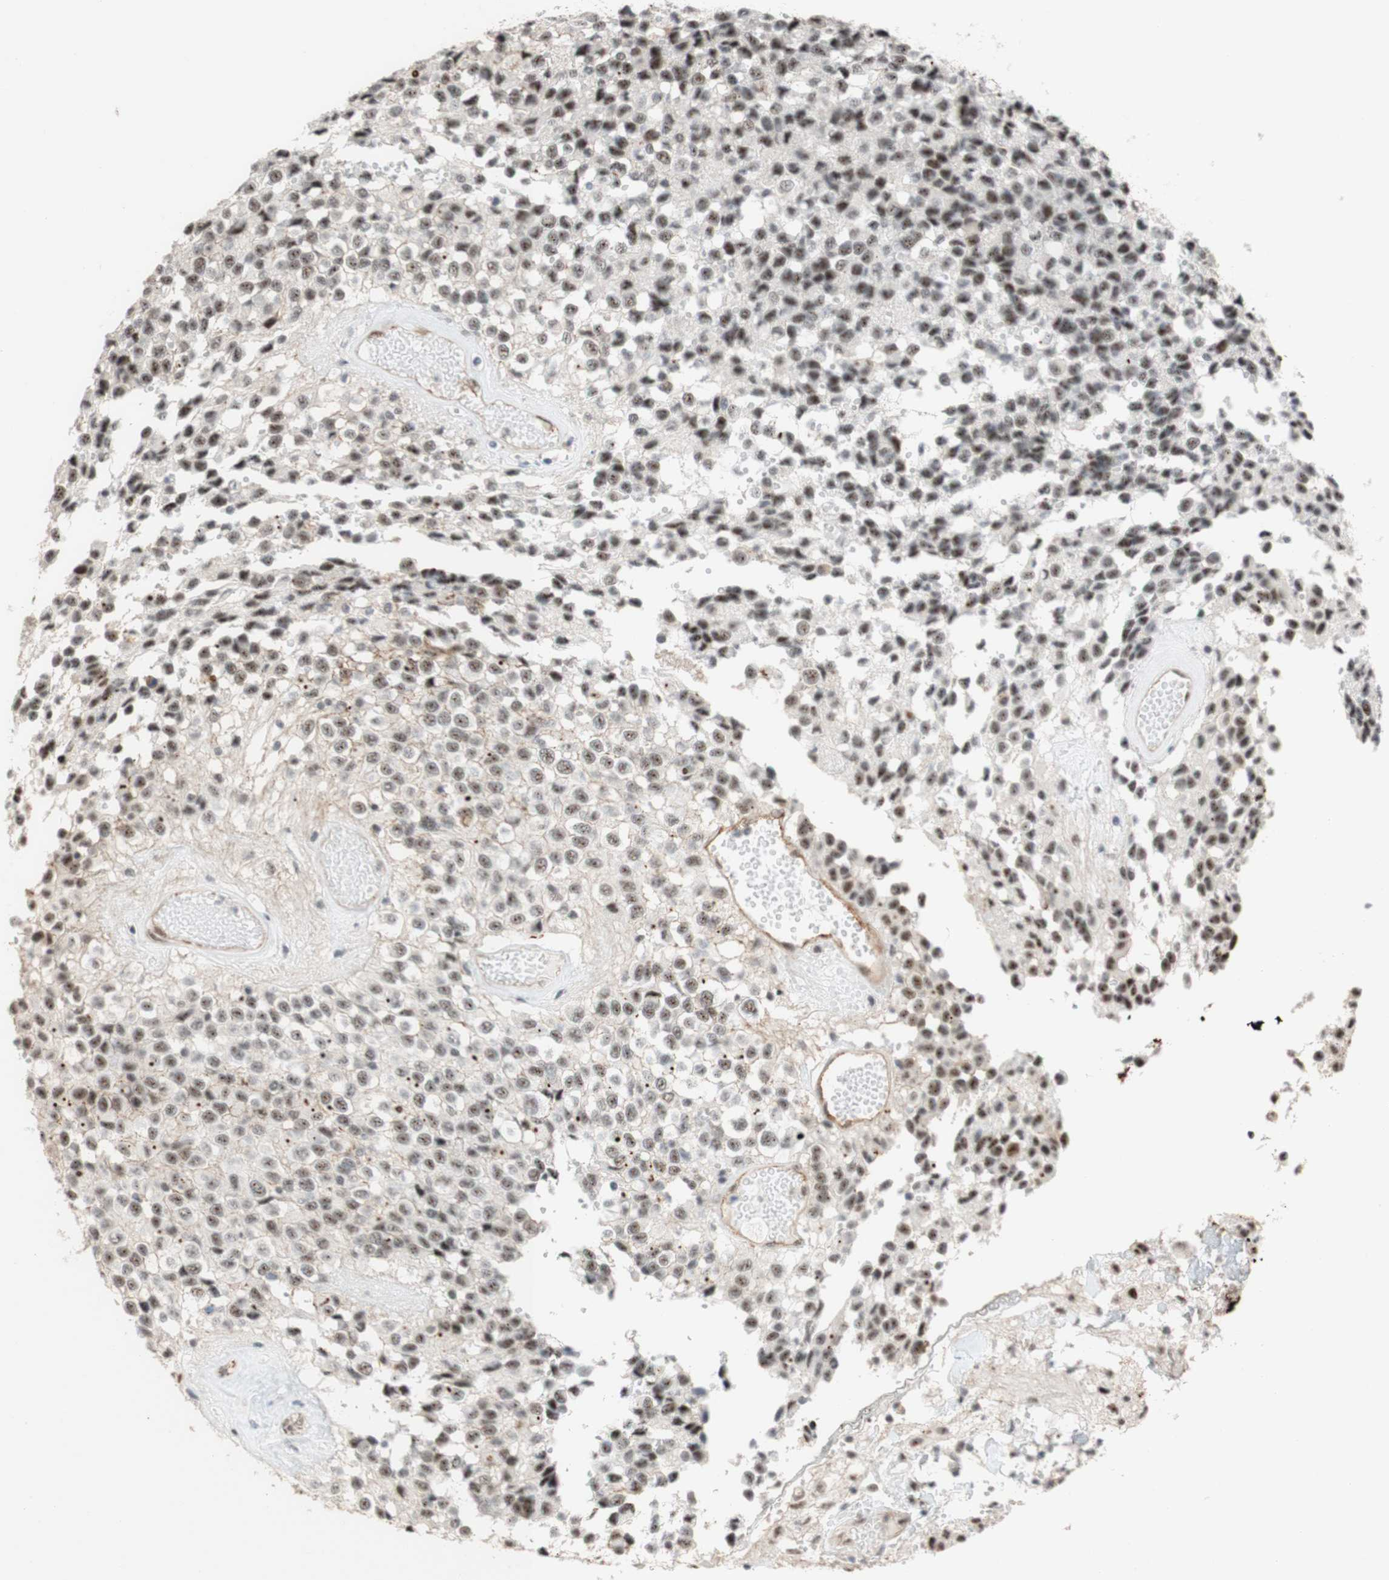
{"staining": {"intensity": "moderate", "quantity": ">75%", "location": "nuclear"}, "tissue": "glioma", "cell_type": "Tumor cells", "image_type": "cancer", "snomed": [{"axis": "morphology", "description": "Glioma, malignant, High grade"}, {"axis": "topography", "description": "Brain"}], "caption": "A high-resolution histopathology image shows immunohistochemistry (IHC) staining of malignant glioma (high-grade), which reveals moderate nuclear positivity in about >75% of tumor cells.", "gene": "SAP18", "patient": {"sex": "male", "age": 32}}